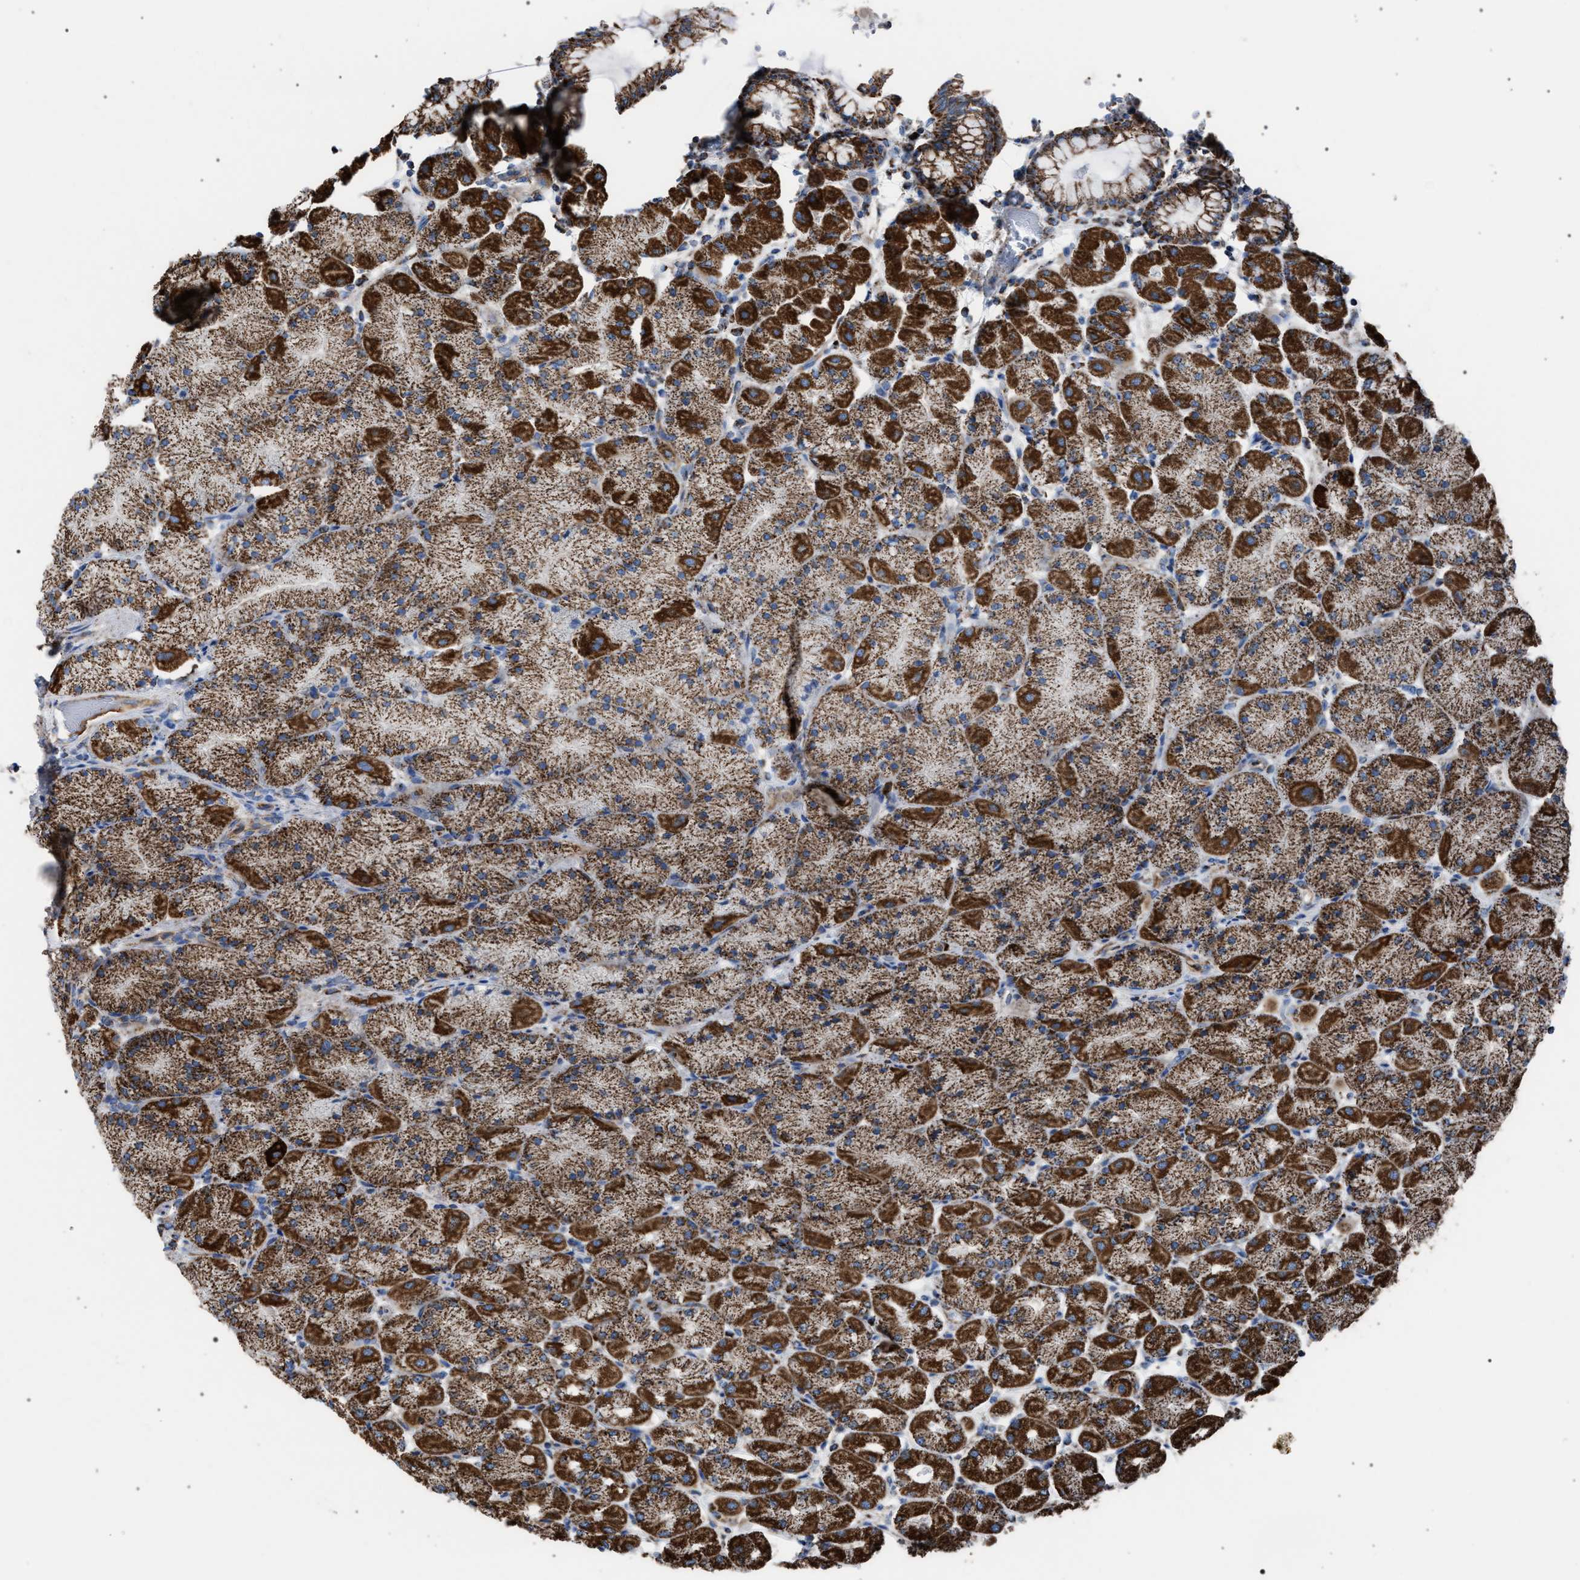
{"staining": {"intensity": "strong", "quantity": ">75%", "location": "cytoplasmic/membranous"}, "tissue": "stomach", "cell_type": "Glandular cells", "image_type": "normal", "snomed": [{"axis": "morphology", "description": "Normal tissue, NOS"}, {"axis": "topography", "description": "Stomach, upper"}], "caption": "Stomach stained with DAB immunohistochemistry displays high levels of strong cytoplasmic/membranous expression in approximately >75% of glandular cells.", "gene": "VPS13A", "patient": {"sex": "female", "age": 56}}